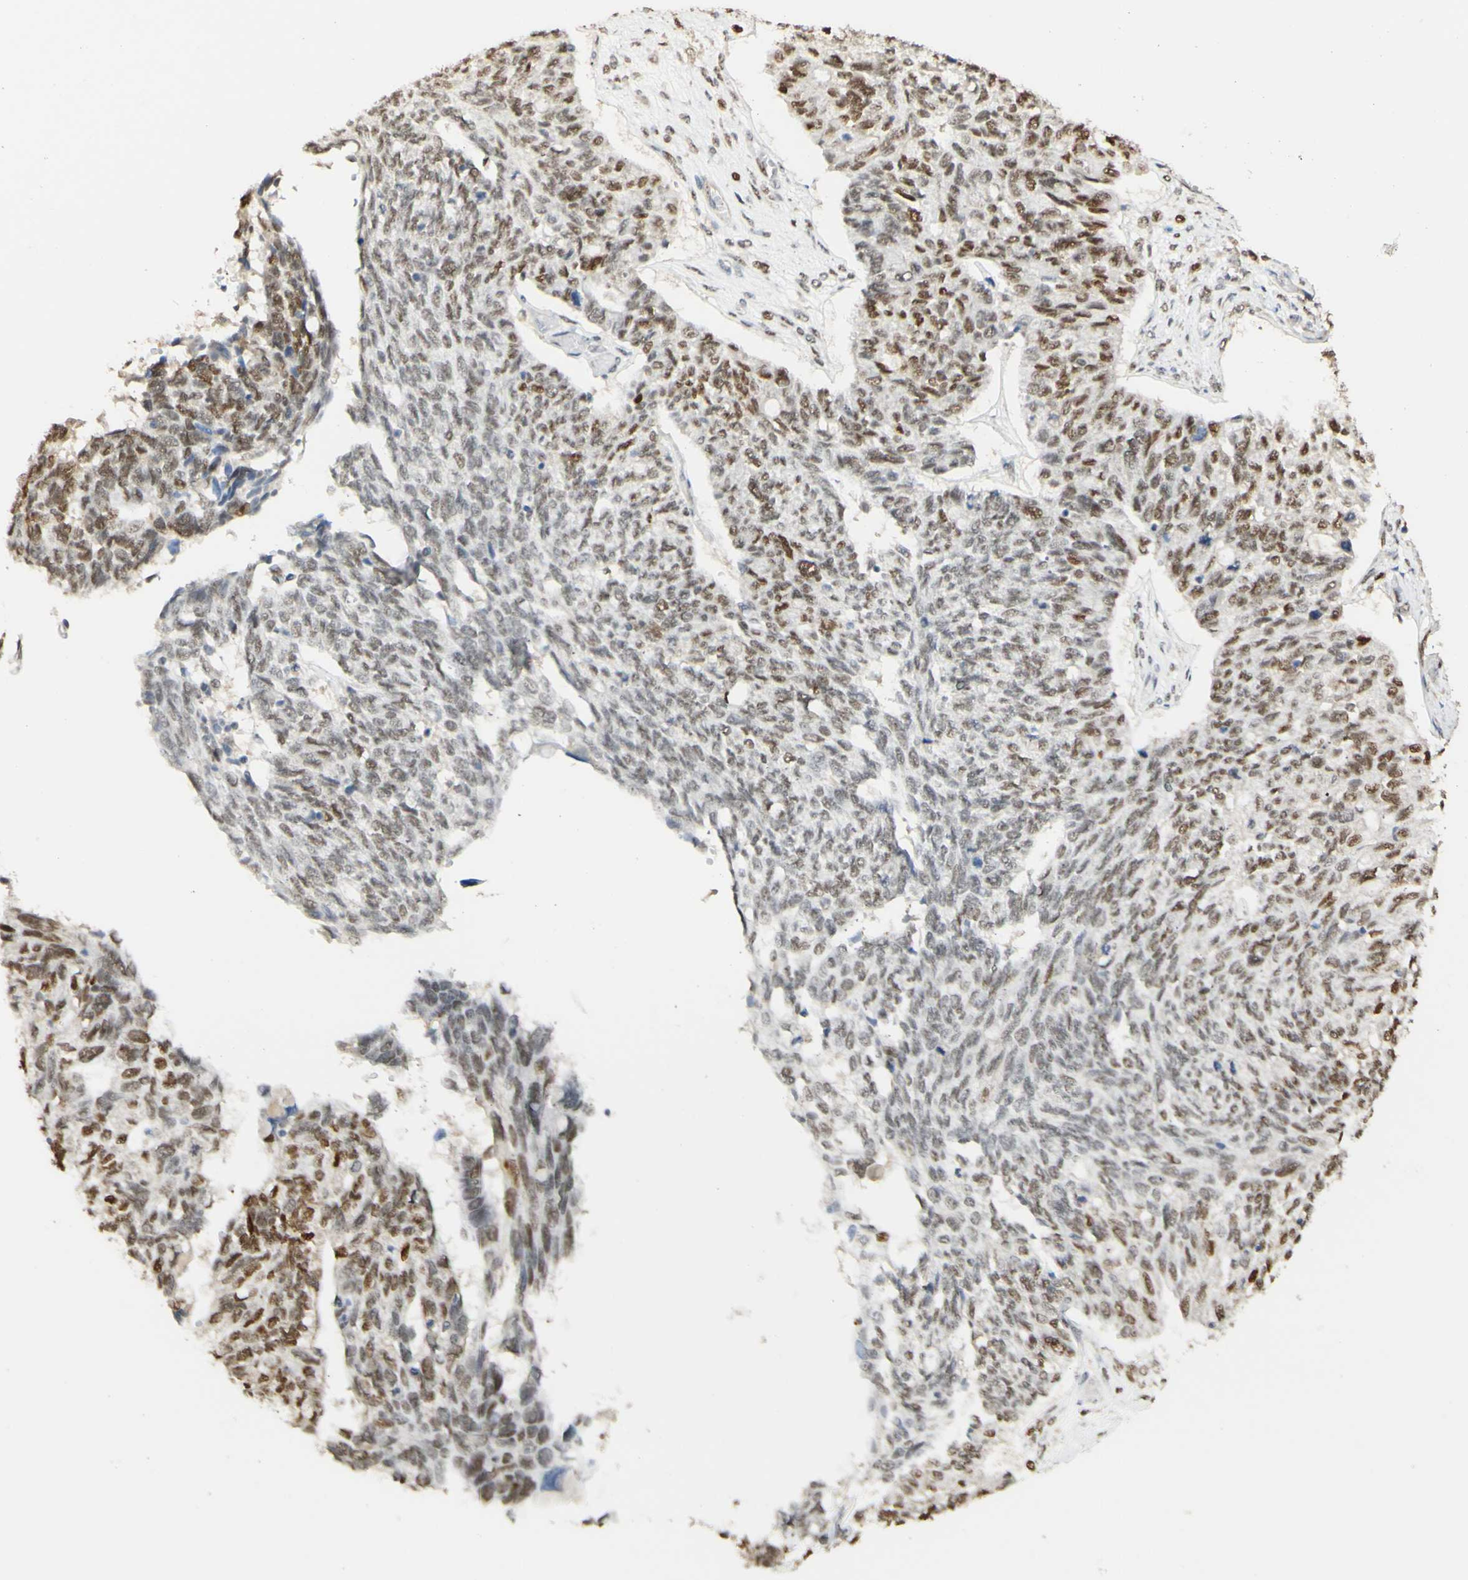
{"staining": {"intensity": "moderate", "quantity": "25%-75%", "location": "nuclear"}, "tissue": "ovarian cancer", "cell_type": "Tumor cells", "image_type": "cancer", "snomed": [{"axis": "morphology", "description": "Cystadenocarcinoma, serous, NOS"}, {"axis": "topography", "description": "Ovary"}], "caption": "A histopathology image of serous cystadenocarcinoma (ovarian) stained for a protein demonstrates moderate nuclear brown staining in tumor cells. The protein of interest is stained brown, and the nuclei are stained in blue (DAB (3,3'-diaminobenzidine) IHC with brightfield microscopy, high magnification).", "gene": "MAP3K4", "patient": {"sex": "female", "age": 79}}